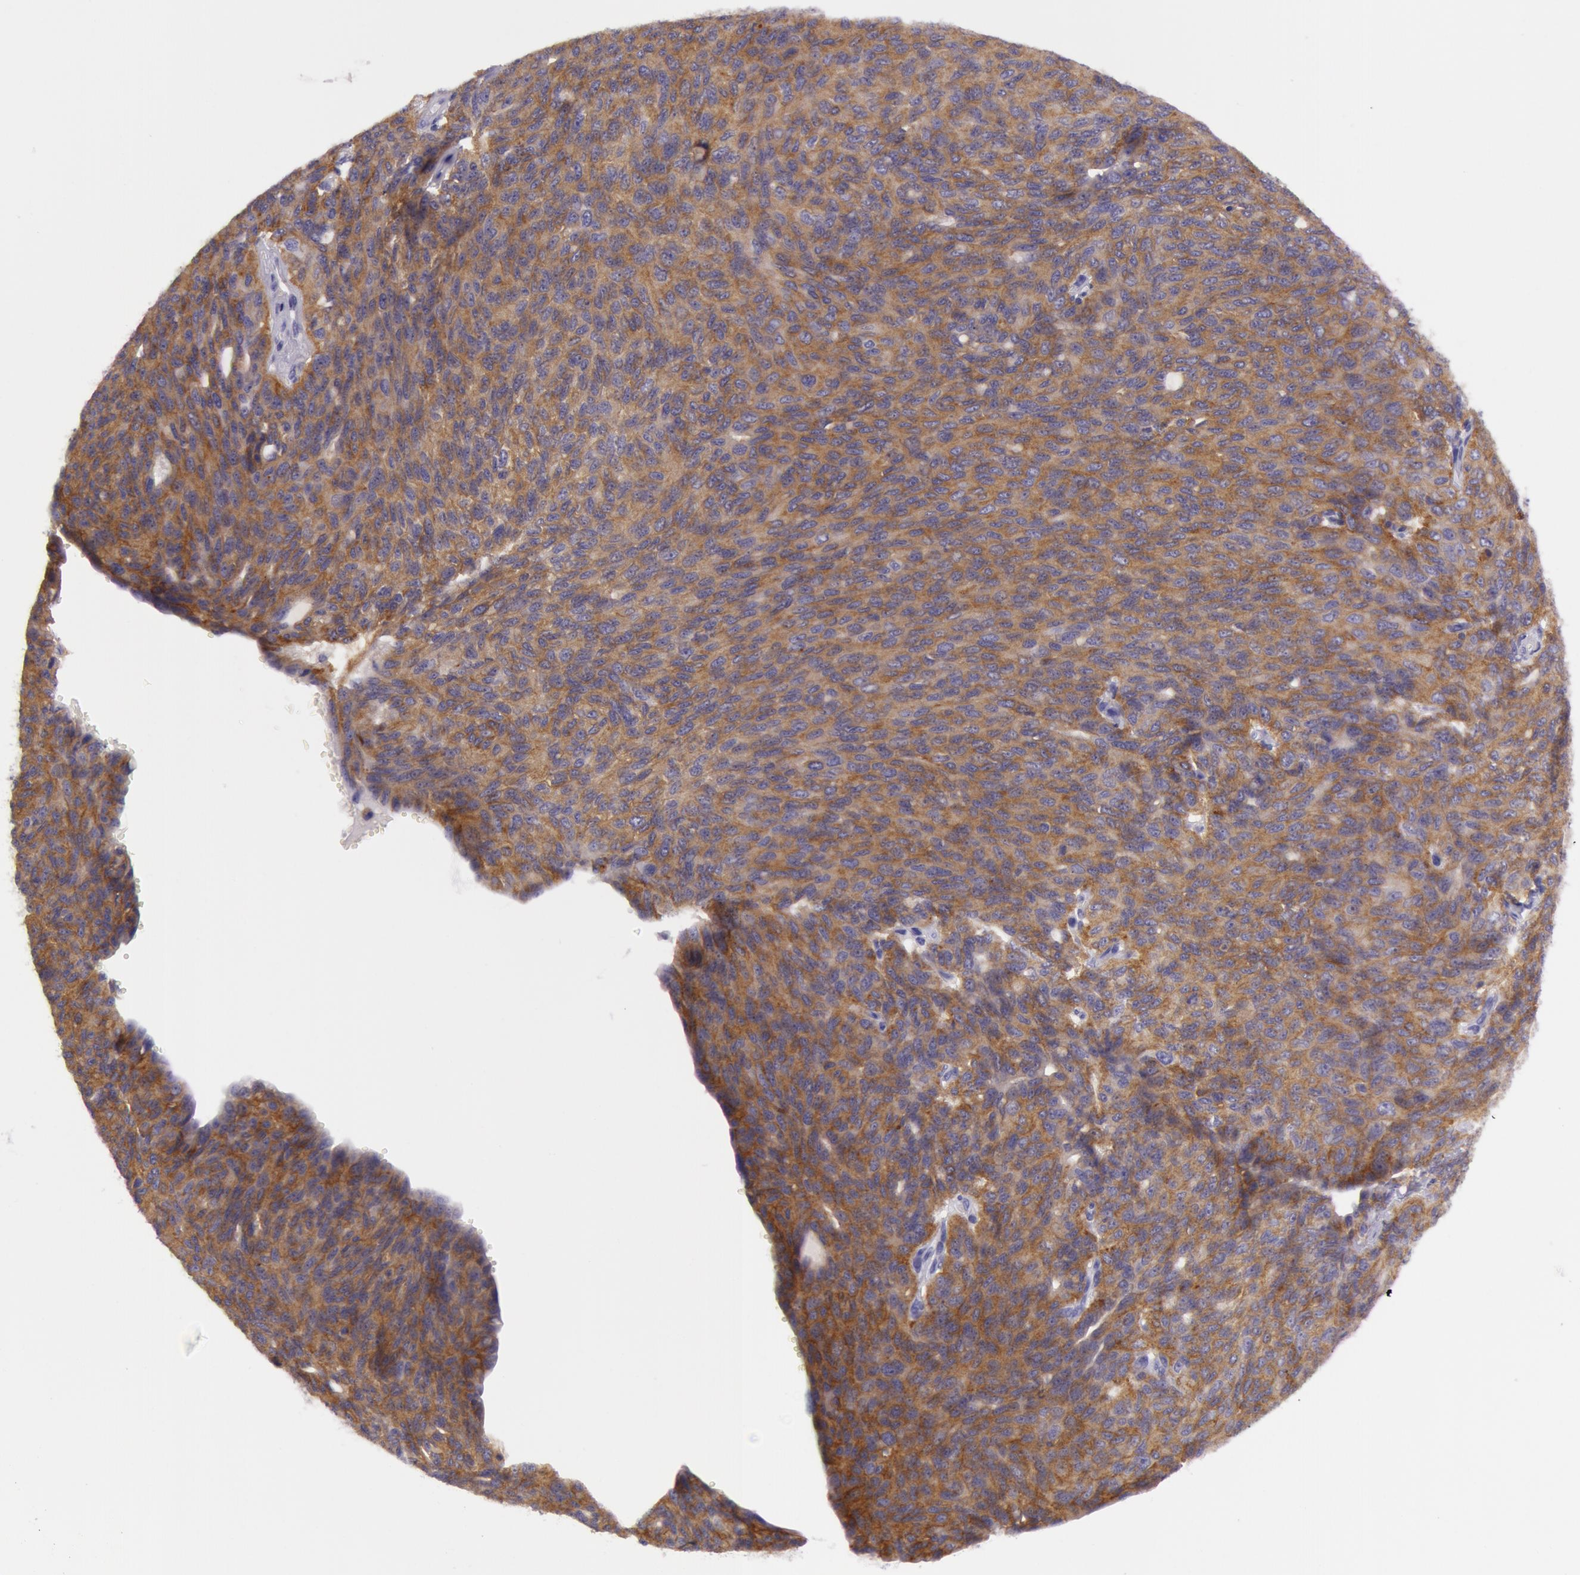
{"staining": {"intensity": "strong", "quantity": ">75%", "location": "cytoplasmic/membranous"}, "tissue": "ovarian cancer", "cell_type": "Tumor cells", "image_type": "cancer", "snomed": [{"axis": "morphology", "description": "Carcinoma, endometroid"}, {"axis": "topography", "description": "Ovary"}], "caption": "Tumor cells exhibit strong cytoplasmic/membranous expression in approximately >75% of cells in ovarian endometroid carcinoma.", "gene": "LY75", "patient": {"sex": "female", "age": 60}}